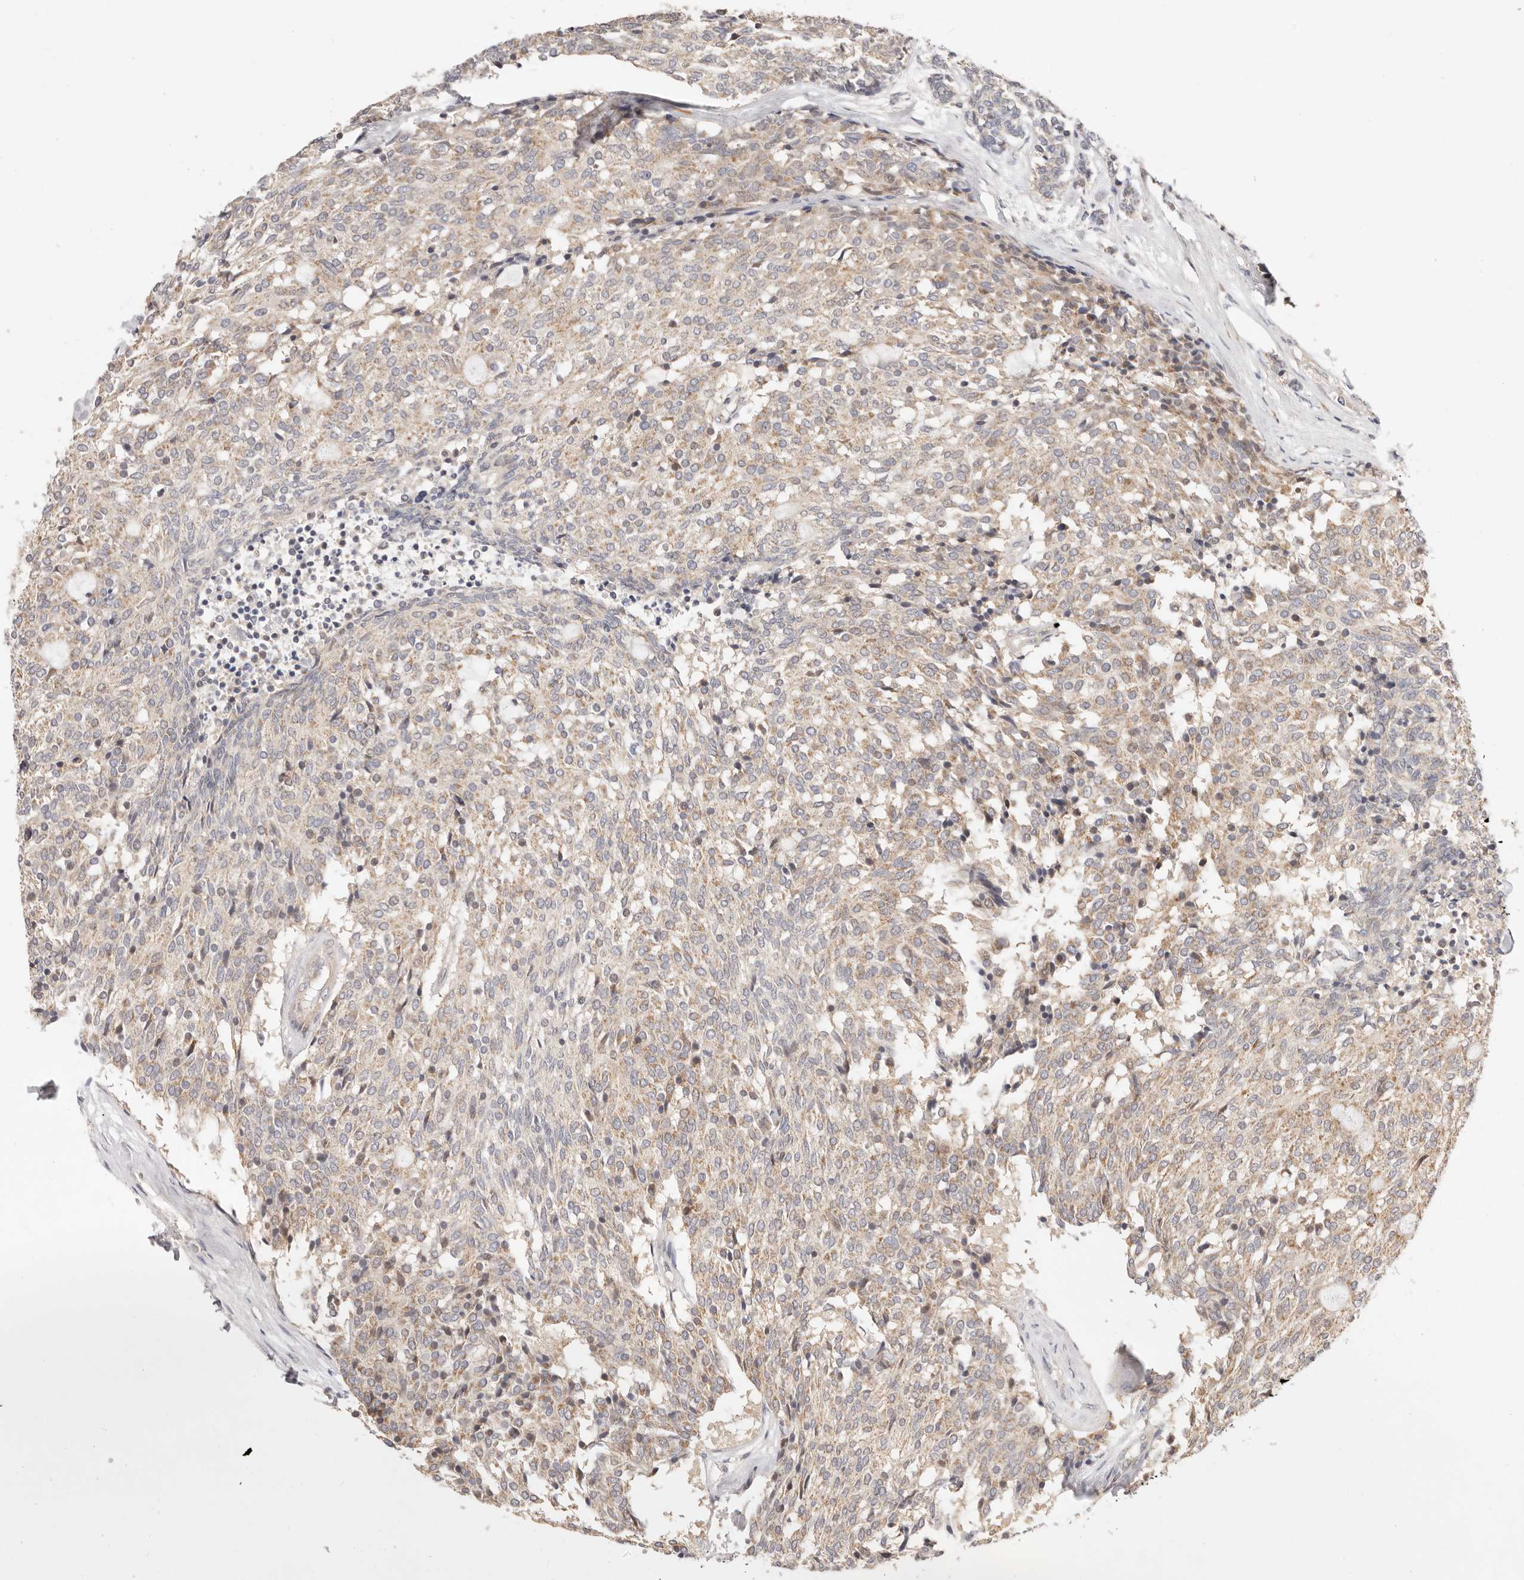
{"staining": {"intensity": "weak", "quantity": ">75%", "location": "cytoplasmic/membranous"}, "tissue": "carcinoid", "cell_type": "Tumor cells", "image_type": "cancer", "snomed": [{"axis": "morphology", "description": "Carcinoid, malignant, NOS"}, {"axis": "topography", "description": "Pancreas"}], "caption": "Immunohistochemistry (IHC) of human carcinoid shows low levels of weak cytoplasmic/membranous positivity in approximately >75% of tumor cells.", "gene": "KCMF1", "patient": {"sex": "female", "age": 54}}